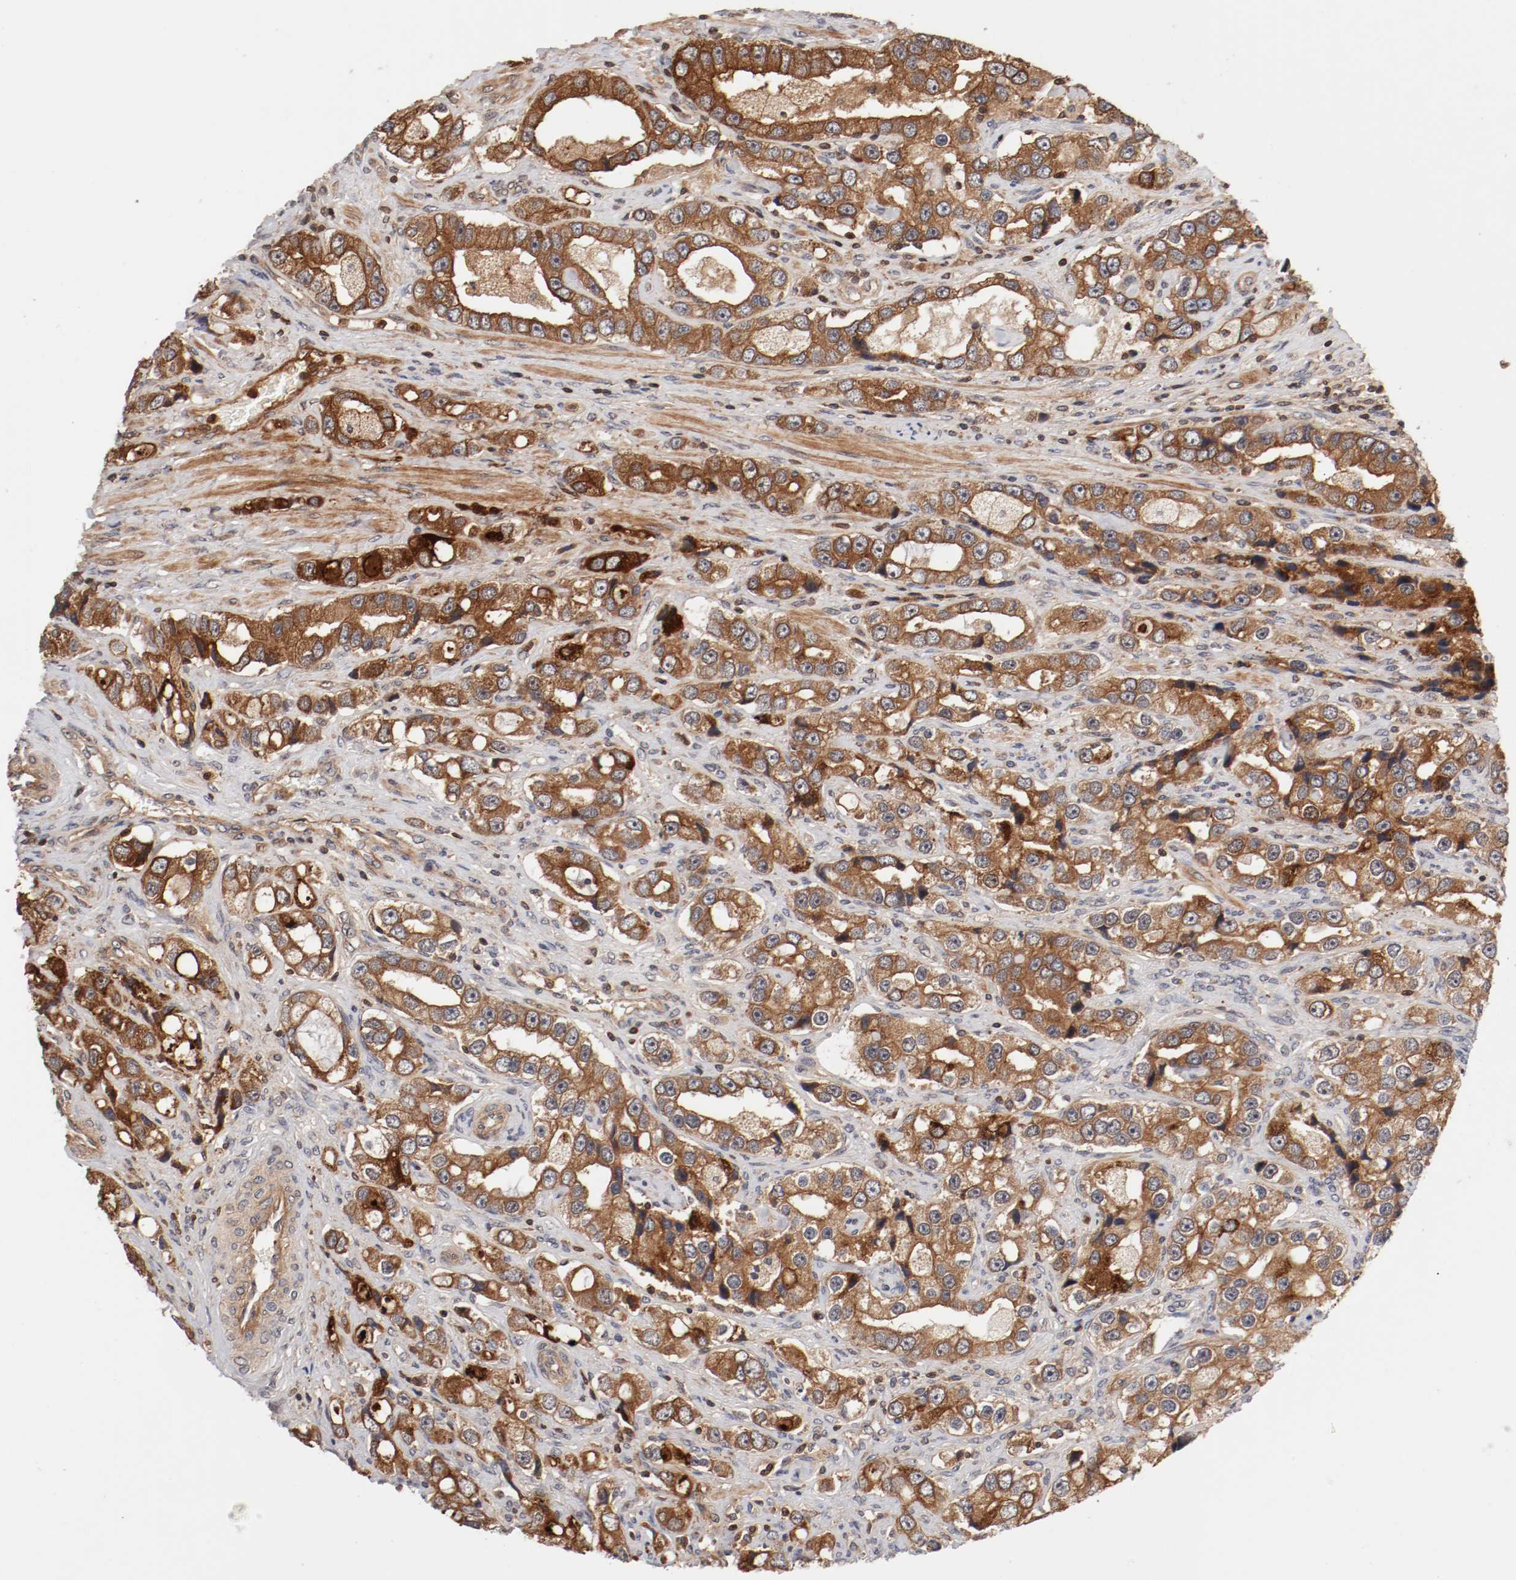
{"staining": {"intensity": "strong", "quantity": ">75%", "location": "cytoplasmic/membranous"}, "tissue": "prostate cancer", "cell_type": "Tumor cells", "image_type": "cancer", "snomed": [{"axis": "morphology", "description": "Adenocarcinoma, High grade"}, {"axis": "topography", "description": "Prostate"}], "caption": "This image displays immunohistochemistry staining of human prostate cancer (adenocarcinoma (high-grade)), with high strong cytoplasmic/membranous expression in approximately >75% of tumor cells.", "gene": "GUF1", "patient": {"sex": "male", "age": 63}}